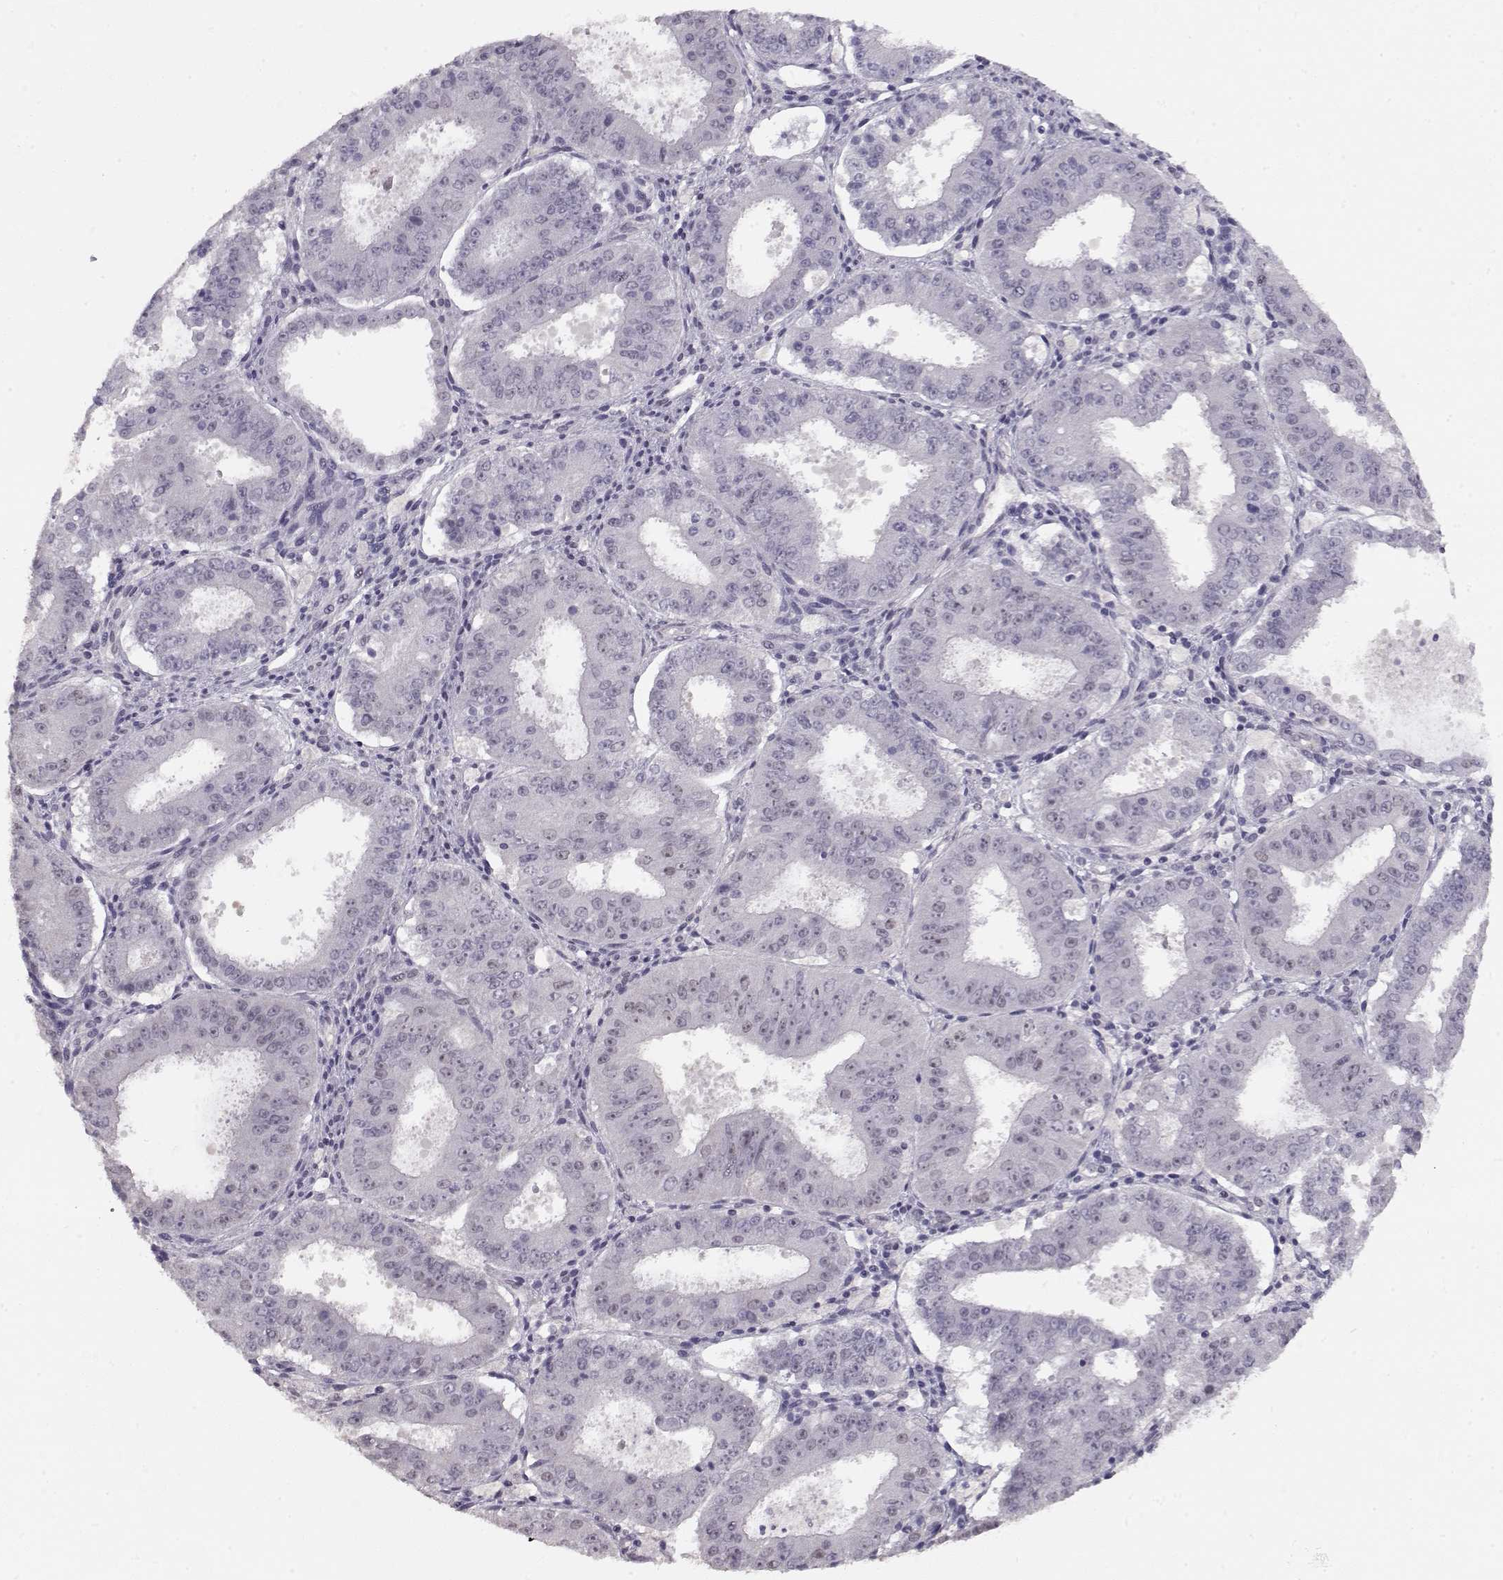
{"staining": {"intensity": "negative", "quantity": "none", "location": "none"}, "tissue": "ovarian cancer", "cell_type": "Tumor cells", "image_type": "cancer", "snomed": [{"axis": "morphology", "description": "Carcinoma, endometroid"}, {"axis": "topography", "description": "Ovary"}], "caption": "The photomicrograph shows no staining of tumor cells in endometroid carcinoma (ovarian).", "gene": "PCP4", "patient": {"sex": "female", "age": 42}}